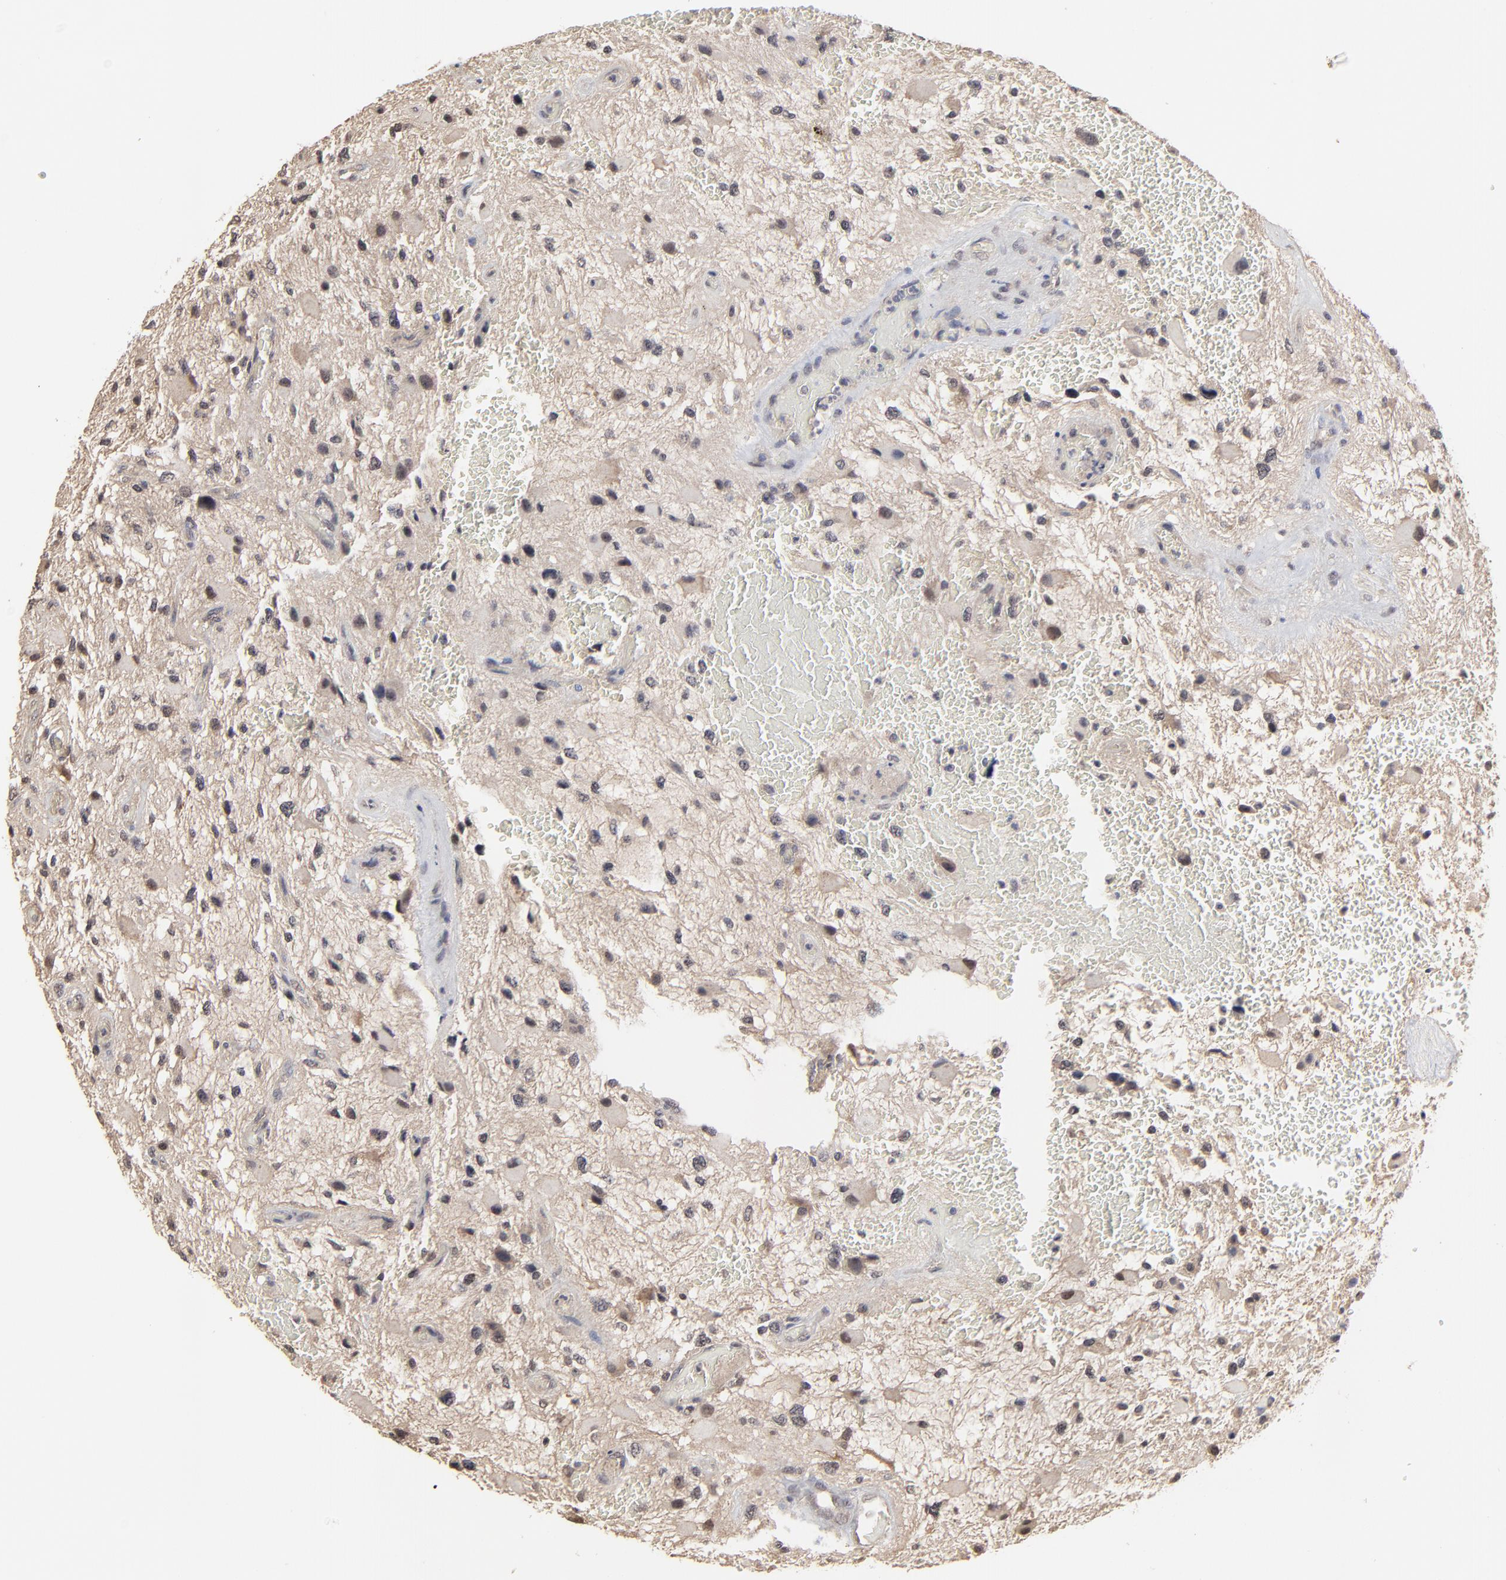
{"staining": {"intensity": "weak", "quantity": "25%-75%", "location": "cytoplasmic/membranous,nuclear"}, "tissue": "glioma", "cell_type": "Tumor cells", "image_type": "cancer", "snomed": [{"axis": "morphology", "description": "Glioma, malignant, High grade"}, {"axis": "topography", "description": "Brain"}], "caption": "A brown stain shows weak cytoplasmic/membranous and nuclear positivity of a protein in human malignant glioma (high-grade) tumor cells.", "gene": "FAM199X", "patient": {"sex": "female", "age": 60}}